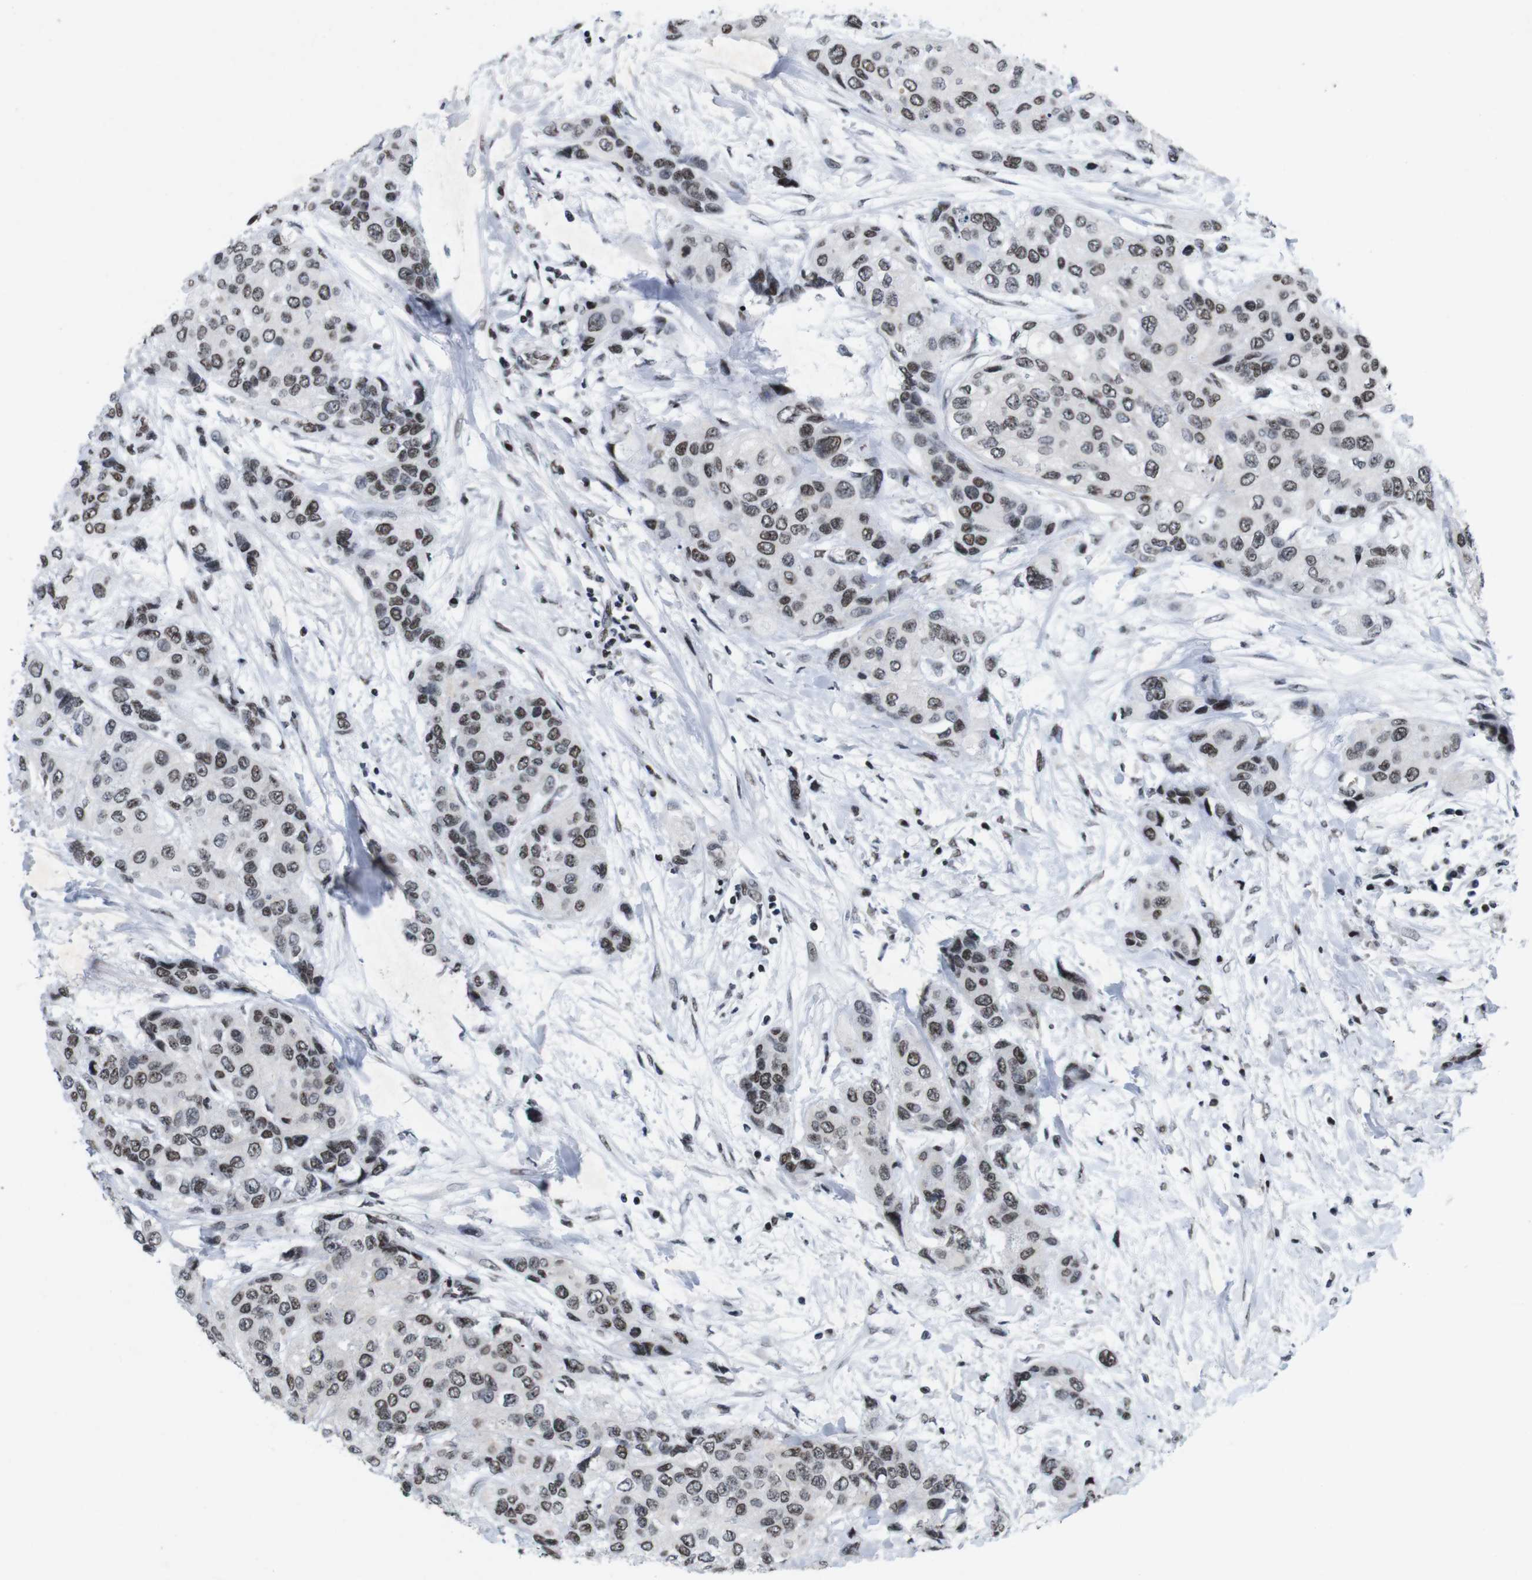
{"staining": {"intensity": "moderate", "quantity": ">75%", "location": "nuclear"}, "tissue": "urothelial cancer", "cell_type": "Tumor cells", "image_type": "cancer", "snomed": [{"axis": "morphology", "description": "Urothelial carcinoma, High grade"}, {"axis": "topography", "description": "Urinary bladder"}], "caption": "Urothelial carcinoma (high-grade) was stained to show a protein in brown. There is medium levels of moderate nuclear positivity in approximately >75% of tumor cells. (Brightfield microscopy of DAB IHC at high magnification).", "gene": "MAGEH1", "patient": {"sex": "female", "age": 56}}